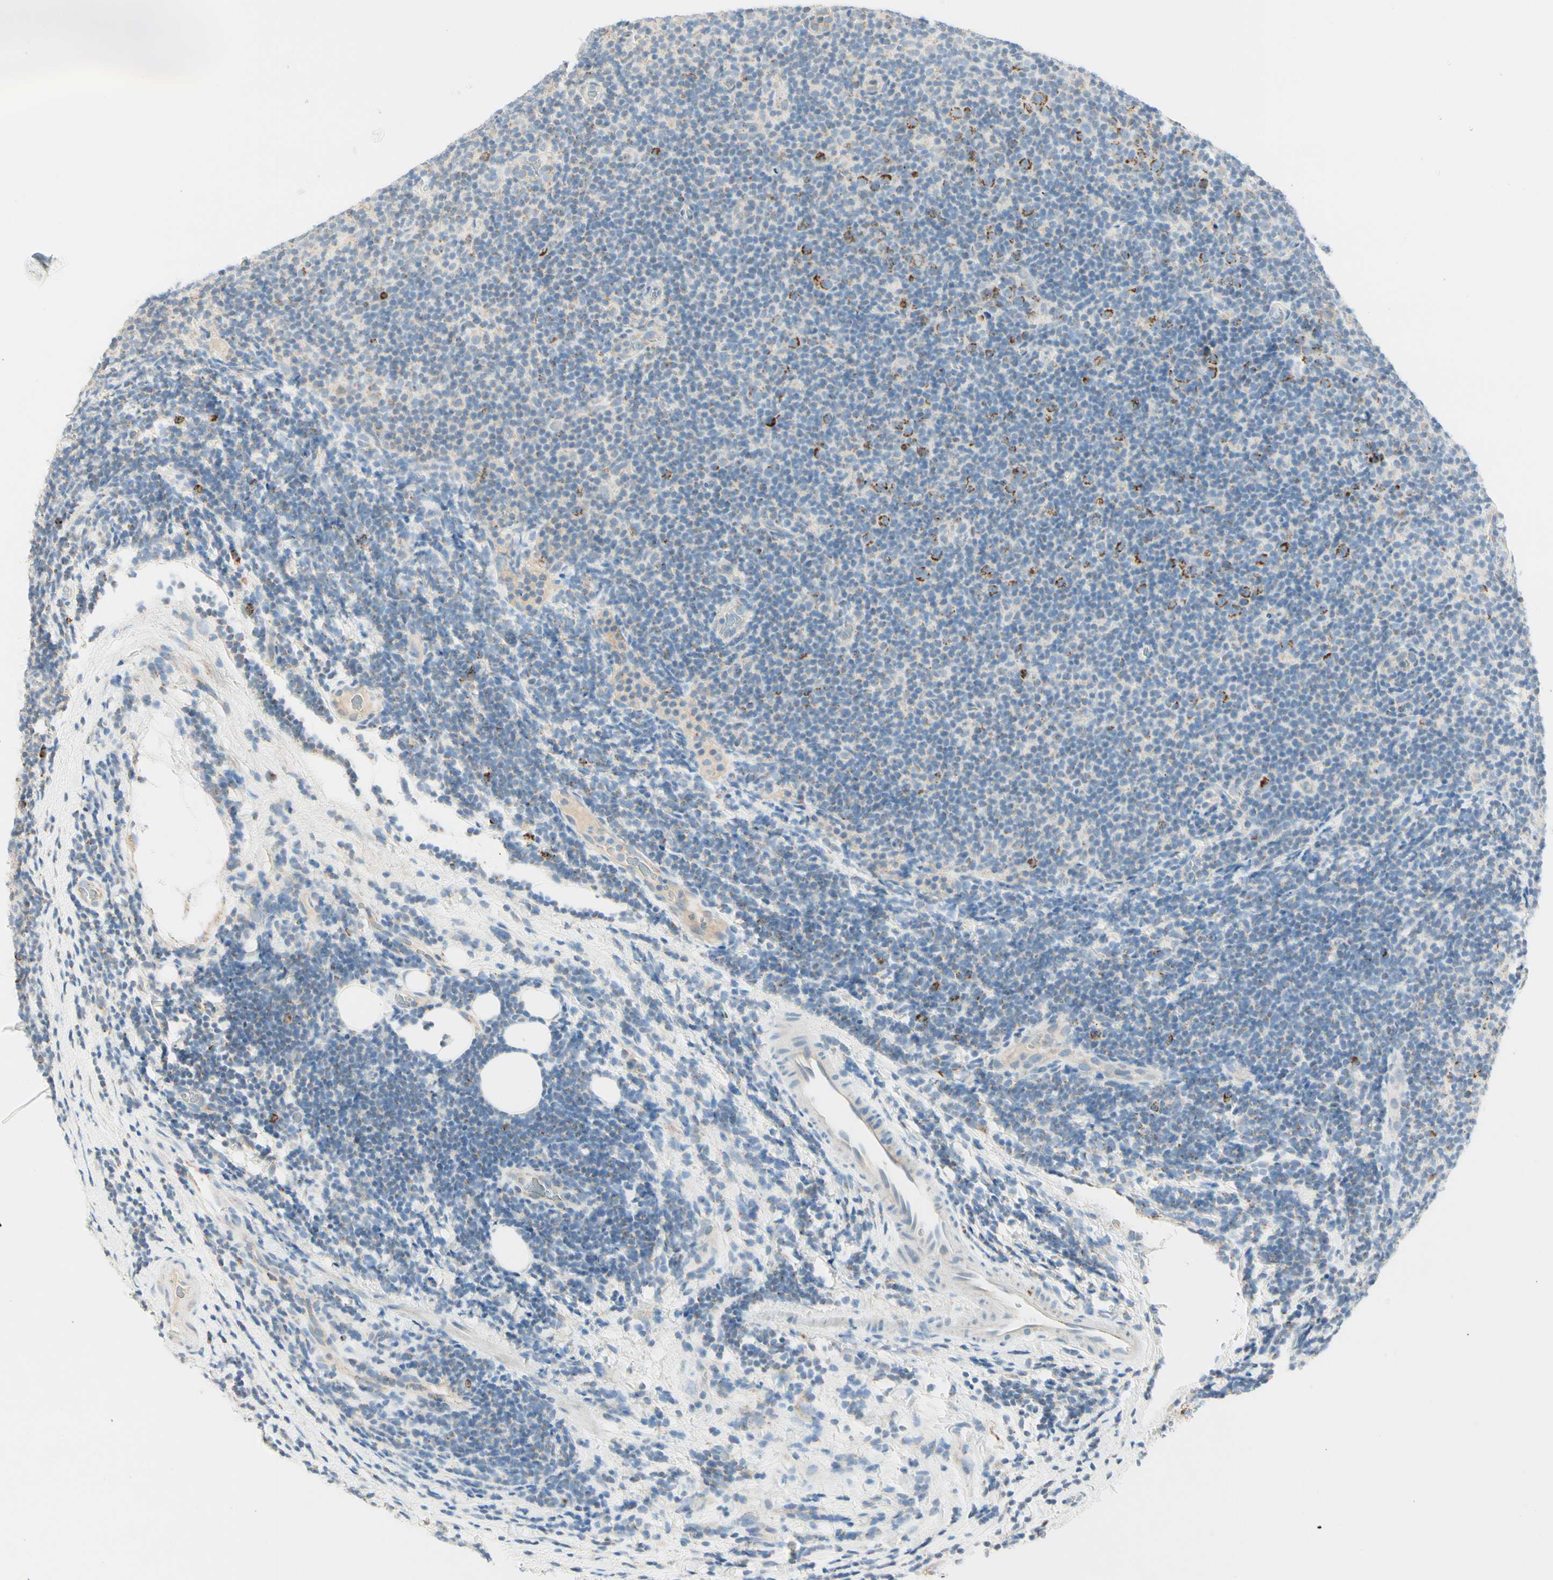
{"staining": {"intensity": "strong", "quantity": "<25%", "location": "cytoplasmic/membranous"}, "tissue": "lymphoma", "cell_type": "Tumor cells", "image_type": "cancer", "snomed": [{"axis": "morphology", "description": "Malignant lymphoma, non-Hodgkin's type, Low grade"}, {"axis": "topography", "description": "Lymph node"}], "caption": "Lymphoma stained with a protein marker reveals strong staining in tumor cells.", "gene": "ALDH18A1", "patient": {"sex": "male", "age": 83}}